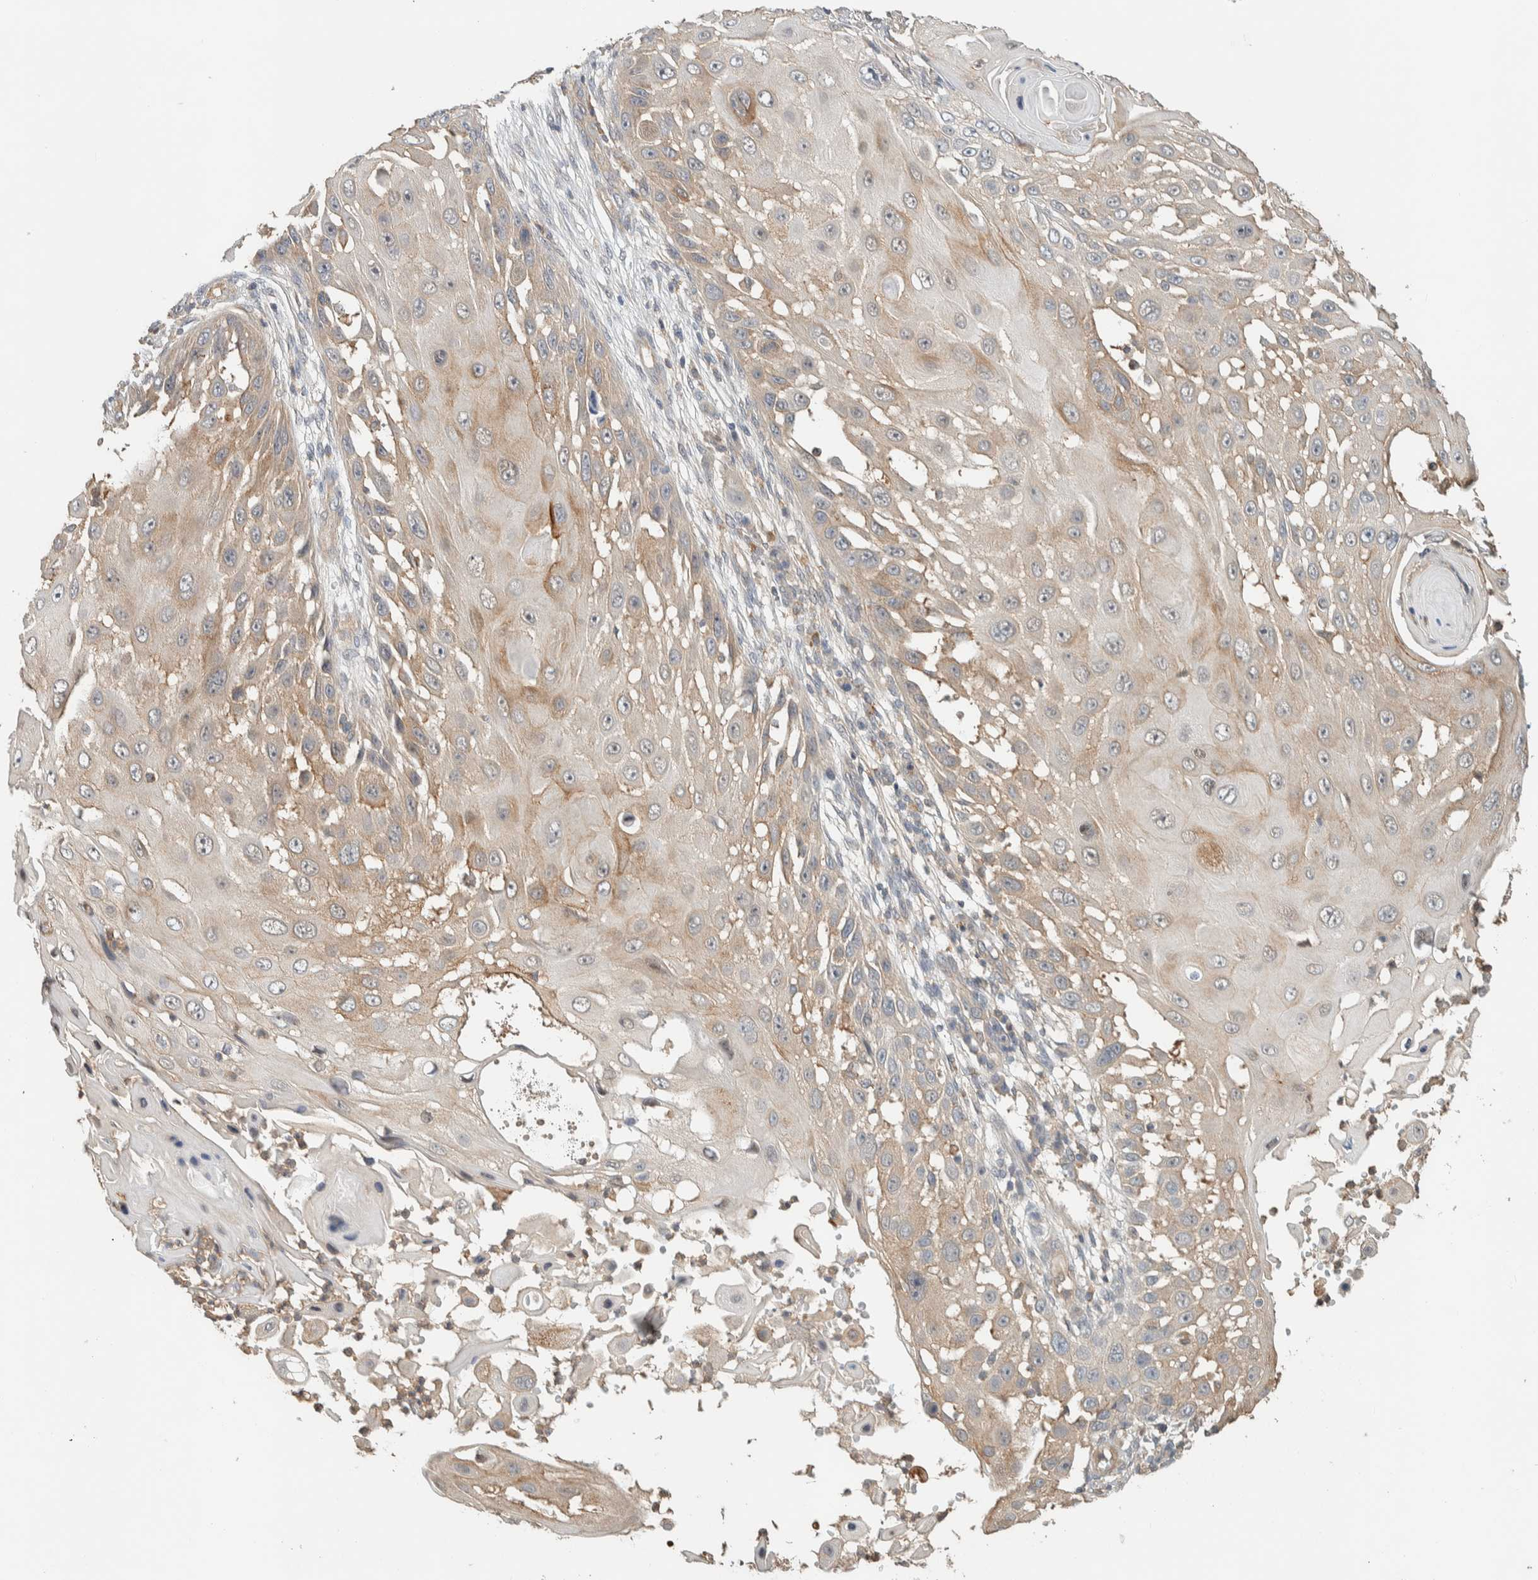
{"staining": {"intensity": "weak", "quantity": "25%-75%", "location": "cytoplasmic/membranous"}, "tissue": "skin cancer", "cell_type": "Tumor cells", "image_type": "cancer", "snomed": [{"axis": "morphology", "description": "Squamous cell carcinoma, NOS"}, {"axis": "topography", "description": "Skin"}], "caption": "This is an image of immunohistochemistry (IHC) staining of skin cancer, which shows weak staining in the cytoplasmic/membranous of tumor cells.", "gene": "RAB11FIP1", "patient": {"sex": "female", "age": 44}}